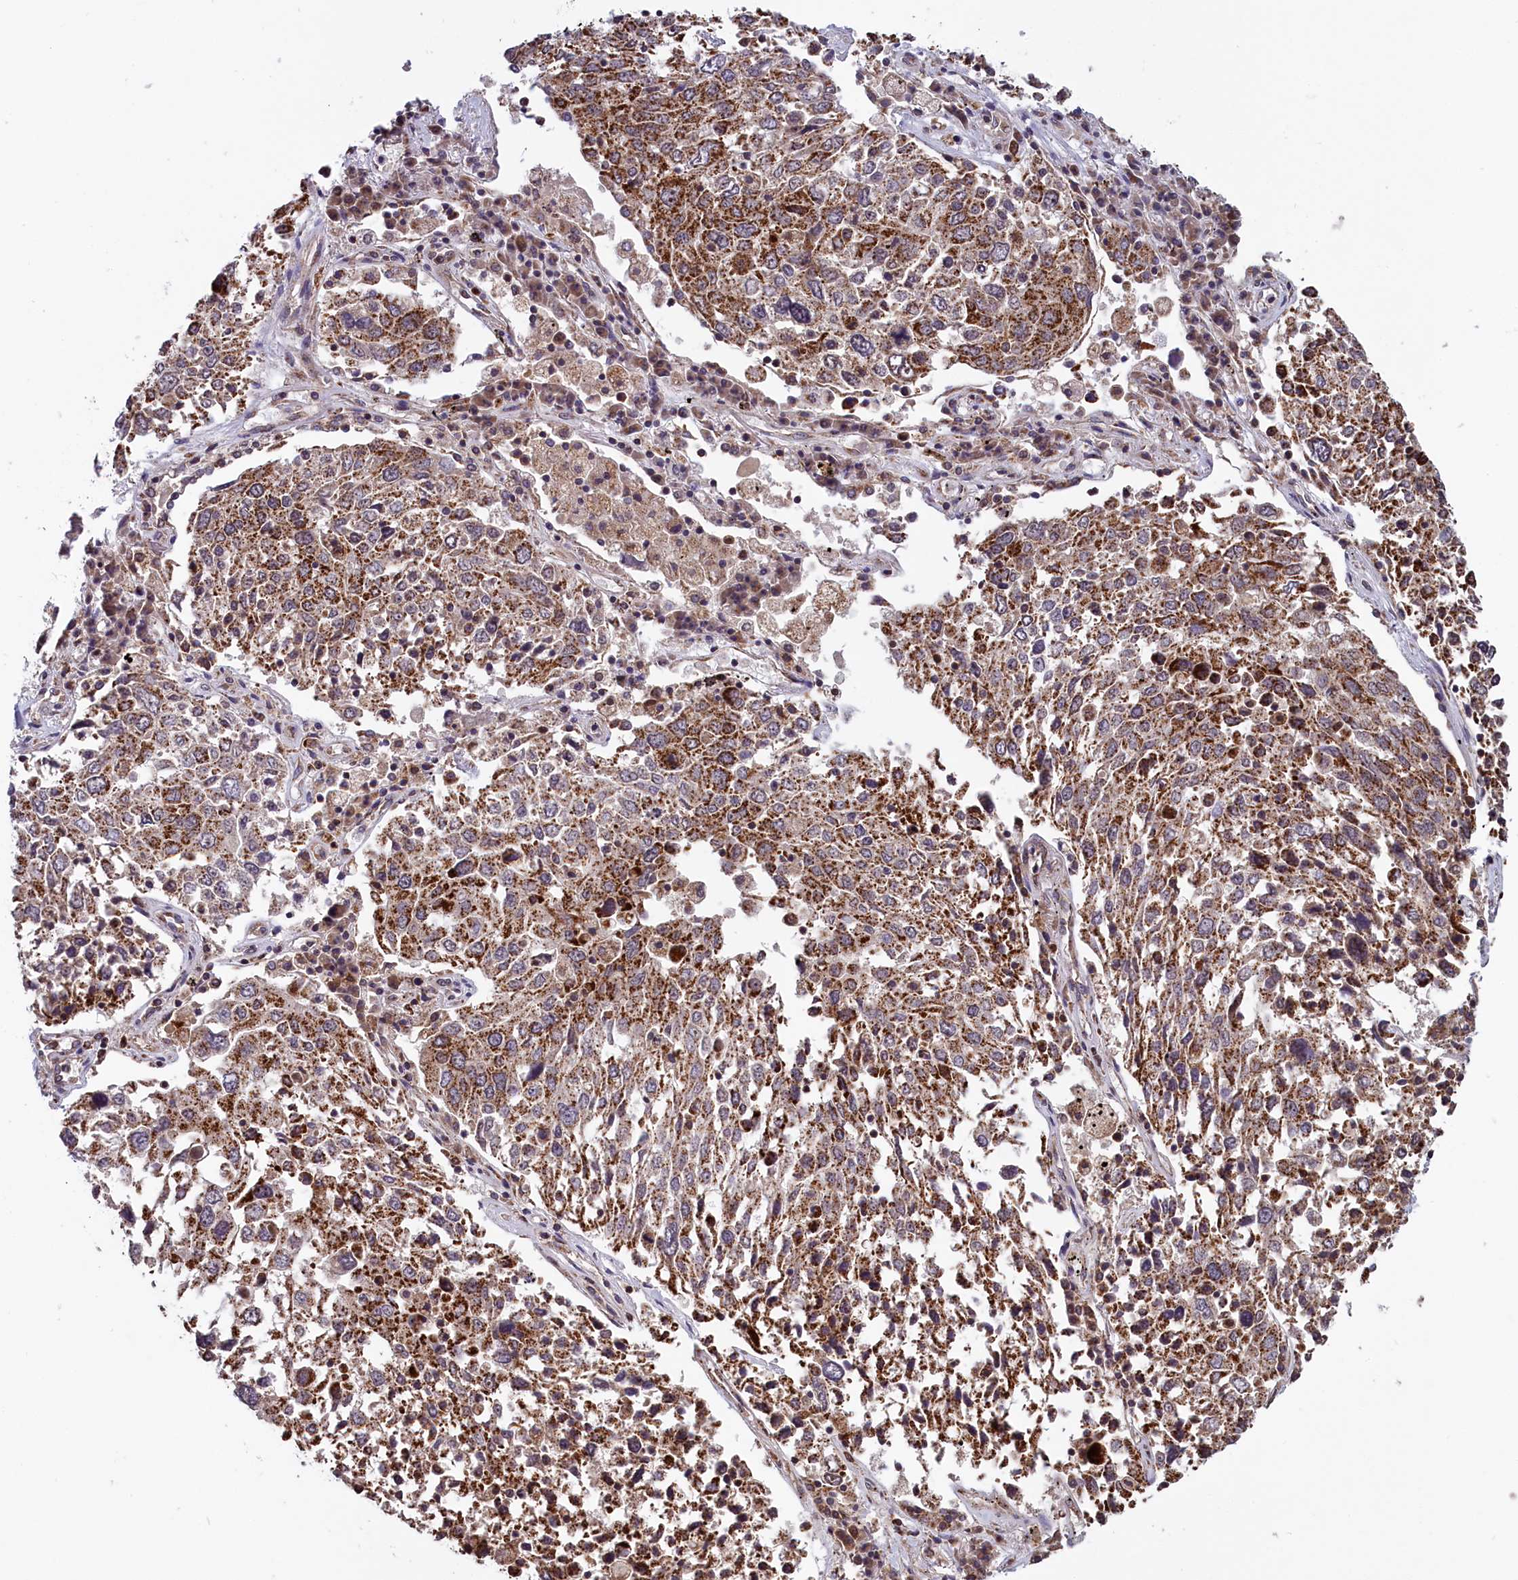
{"staining": {"intensity": "moderate", "quantity": ">75%", "location": "cytoplasmic/membranous"}, "tissue": "lung cancer", "cell_type": "Tumor cells", "image_type": "cancer", "snomed": [{"axis": "morphology", "description": "Squamous cell carcinoma, NOS"}, {"axis": "topography", "description": "Lung"}], "caption": "Immunohistochemistry (IHC) image of neoplastic tissue: lung cancer stained using IHC reveals medium levels of moderate protein expression localized specifically in the cytoplasmic/membranous of tumor cells, appearing as a cytoplasmic/membranous brown color.", "gene": "TIMM44", "patient": {"sex": "male", "age": 65}}